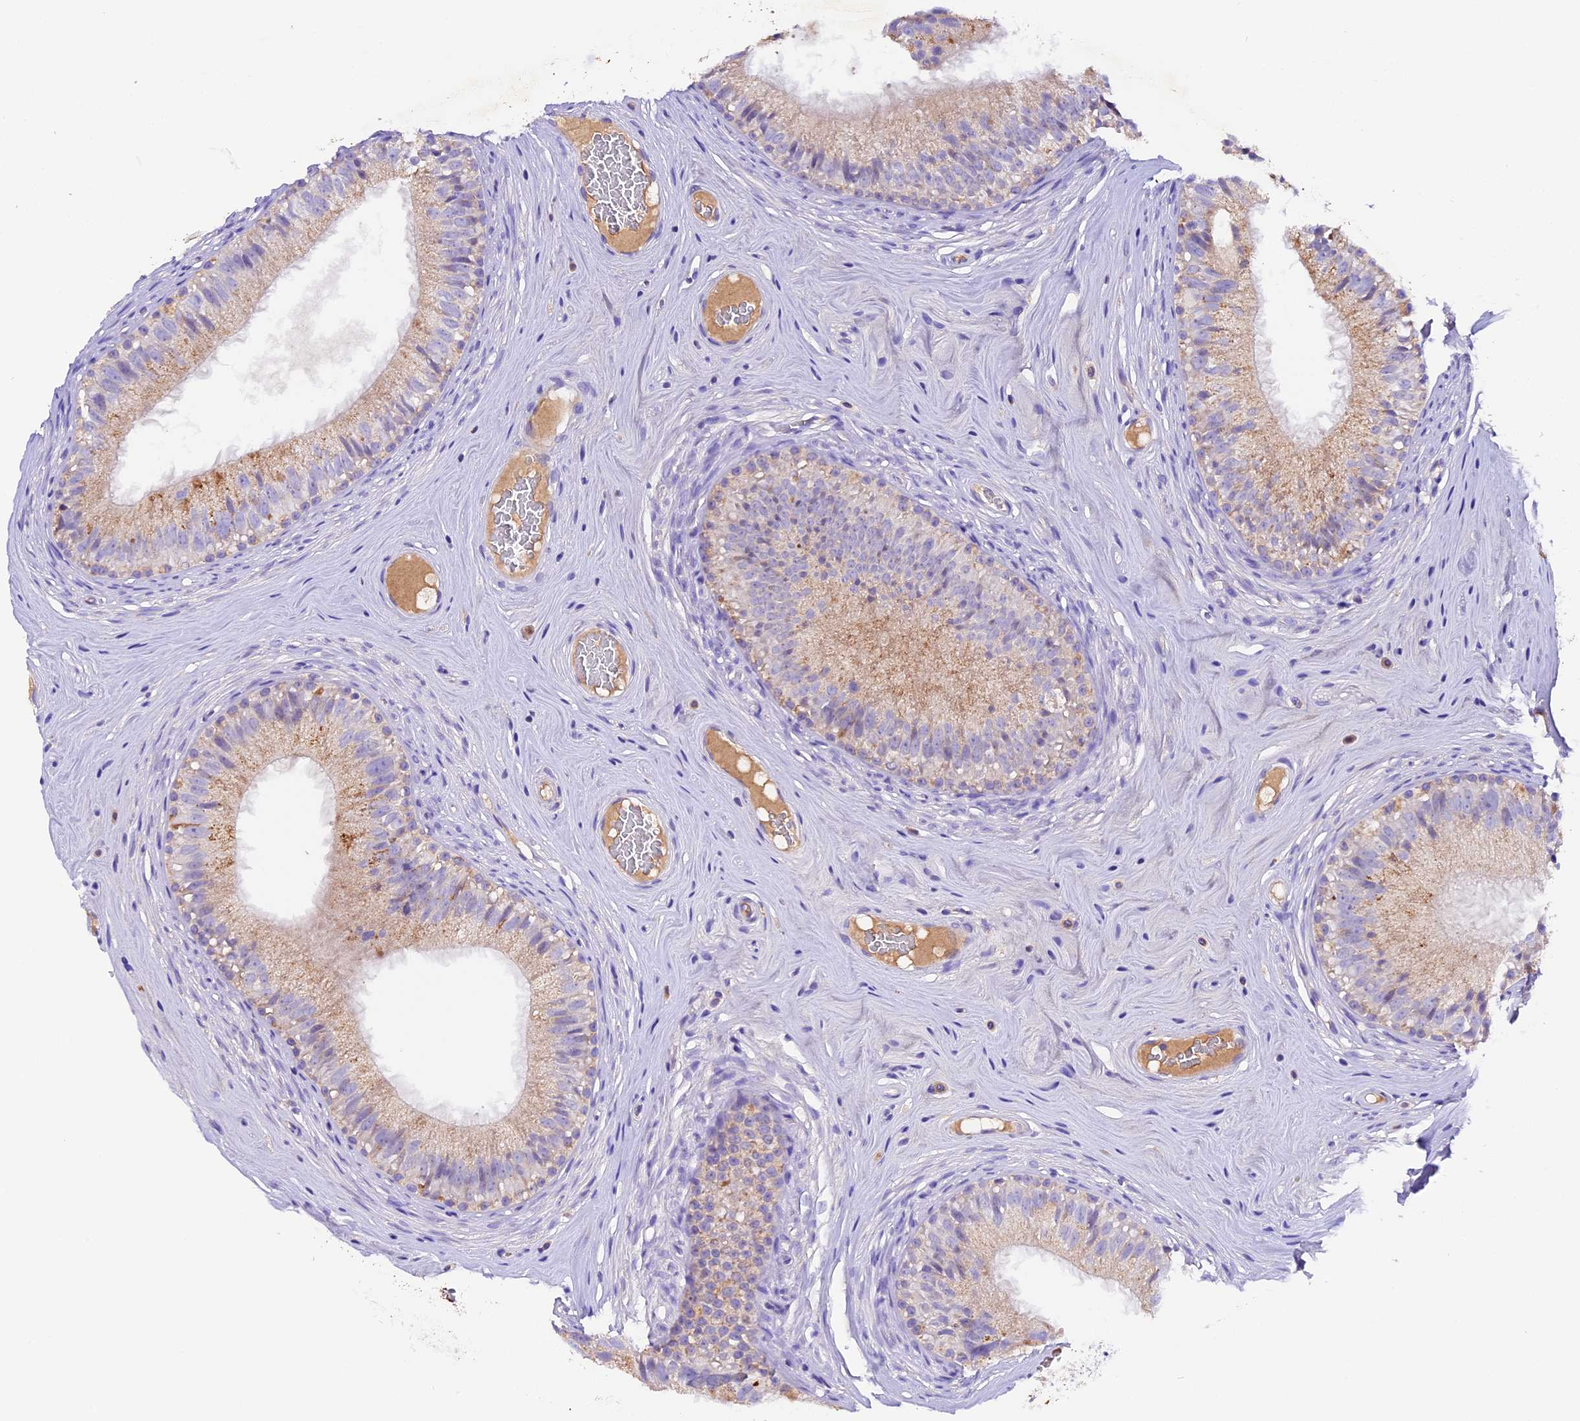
{"staining": {"intensity": "moderate", "quantity": "25%-75%", "location": "cytoplasmic/membranous"}, "tissue": "epididymis", "cell_type": "Glandular cells", "image_type": "normal", "snomed": [{"axis": "morphology", "description": "Normal tissue, NOS"}, {"axis": "topography", "description": "Epididymis"}], "caption": "Protein expression analysis of unremarkable epididymis demonstrates moderate cytoplasmic/membranous expression in approximately 25%-75% of glandular cells. The protein of interest is stained brown, and the nuclei are stained in blue (DAB IHC with brightfield microscopy, high magnification).", "gene": "SIX5", "patient": {"sex": "male", "age": 45}}